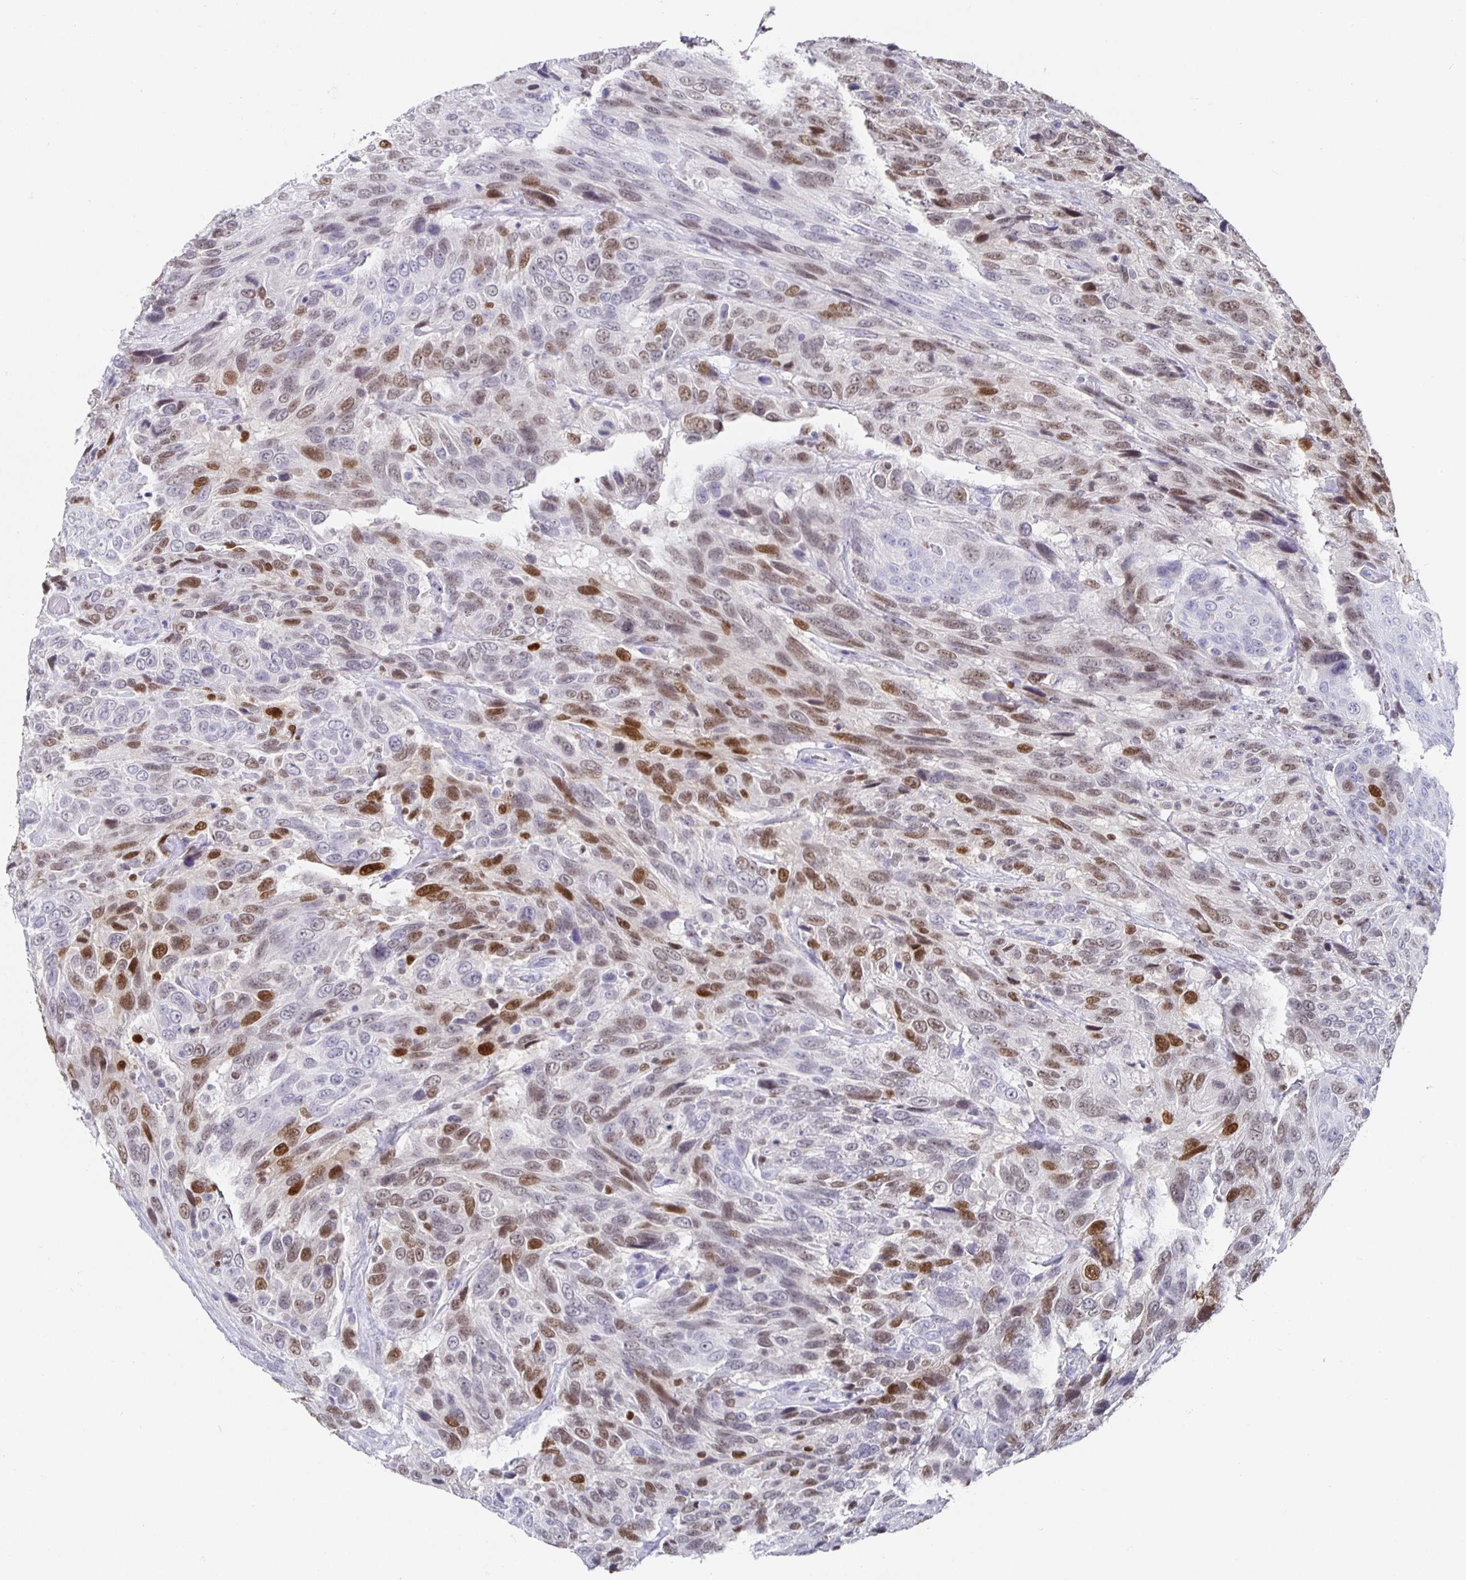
{"staining": {"intensity": "moderate", "quantity": "25%-75%", "location": "nuclear"}, "tissue": "urothelial cancer", "cell_type": "Tumor cells", "image_type": "cancer", "snomed": [{"axis": "morphology", "description": "Urothelial carcinoma, High grade"}, {"axis": "topography", "description": "Urinary bladder"}], "caption": "High-grade urothelial carcinoma stained with DAB immunohistochemistry (IHC) shows medium levels of moderate nuclear expression in approximately 25%-75% of tumor cells.", "gene": "RUNX2", "patient": {"sex": "female", "age": 70}}